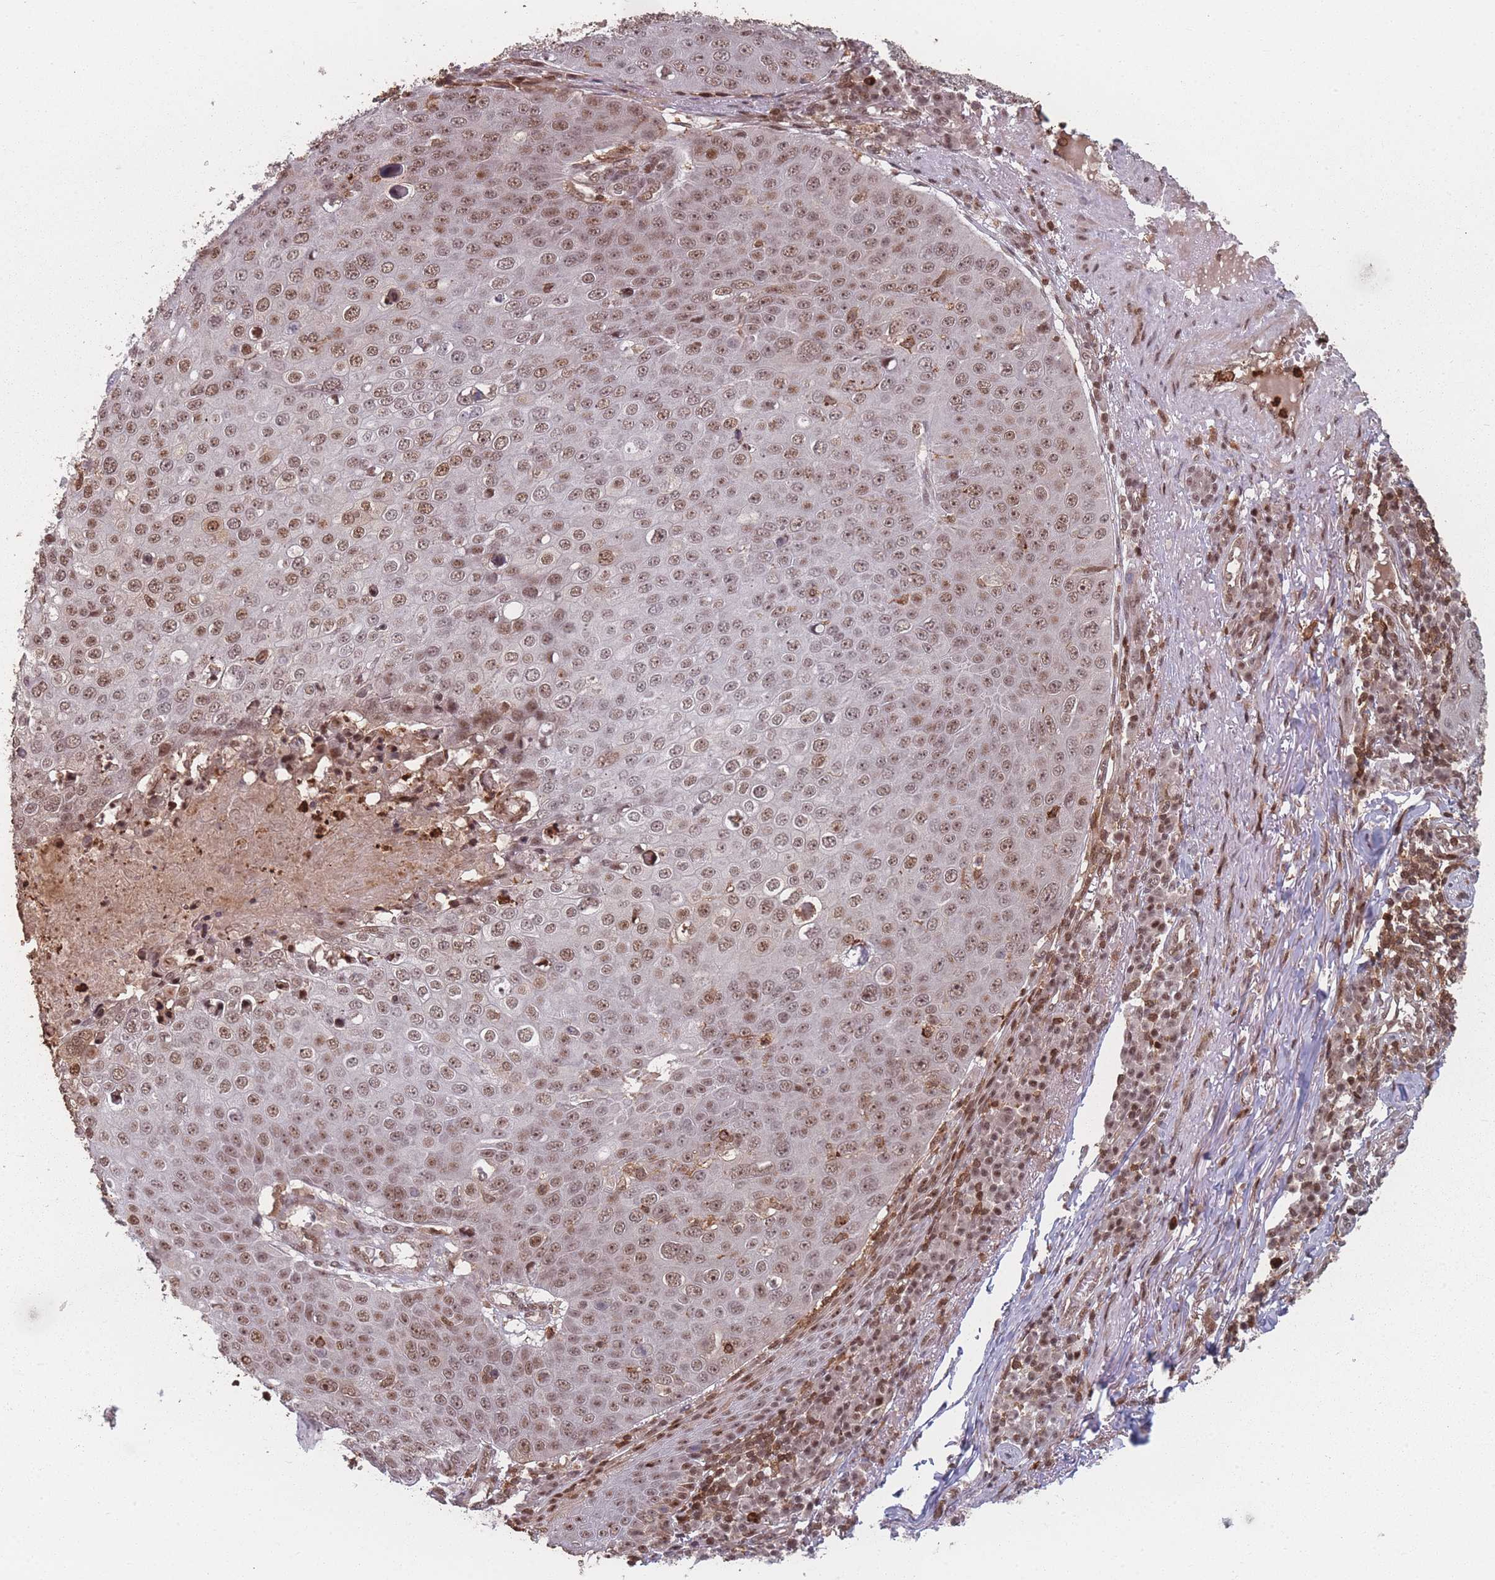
{"staining": {"intensity": "moderate", "quantity": ">75%", "location": "nuclear"}, "tissue": "skin cancer", "cell_type": "Tumor cells", "image_type": "cancer", "snomed": [{"axis": "morphology", "description": "Squamous cell carcinoma, NOS"}, {"axis": "topography", "description": "Skin"}], "caption": "Immunohistochemical staining of human skin cancer (squamous cell carcinoma) exhibits moderate nuclear protein positivity in about >75% of tumor cells.", "gene": "WDR55", "patient": {"sex": "male", "age": 71}}